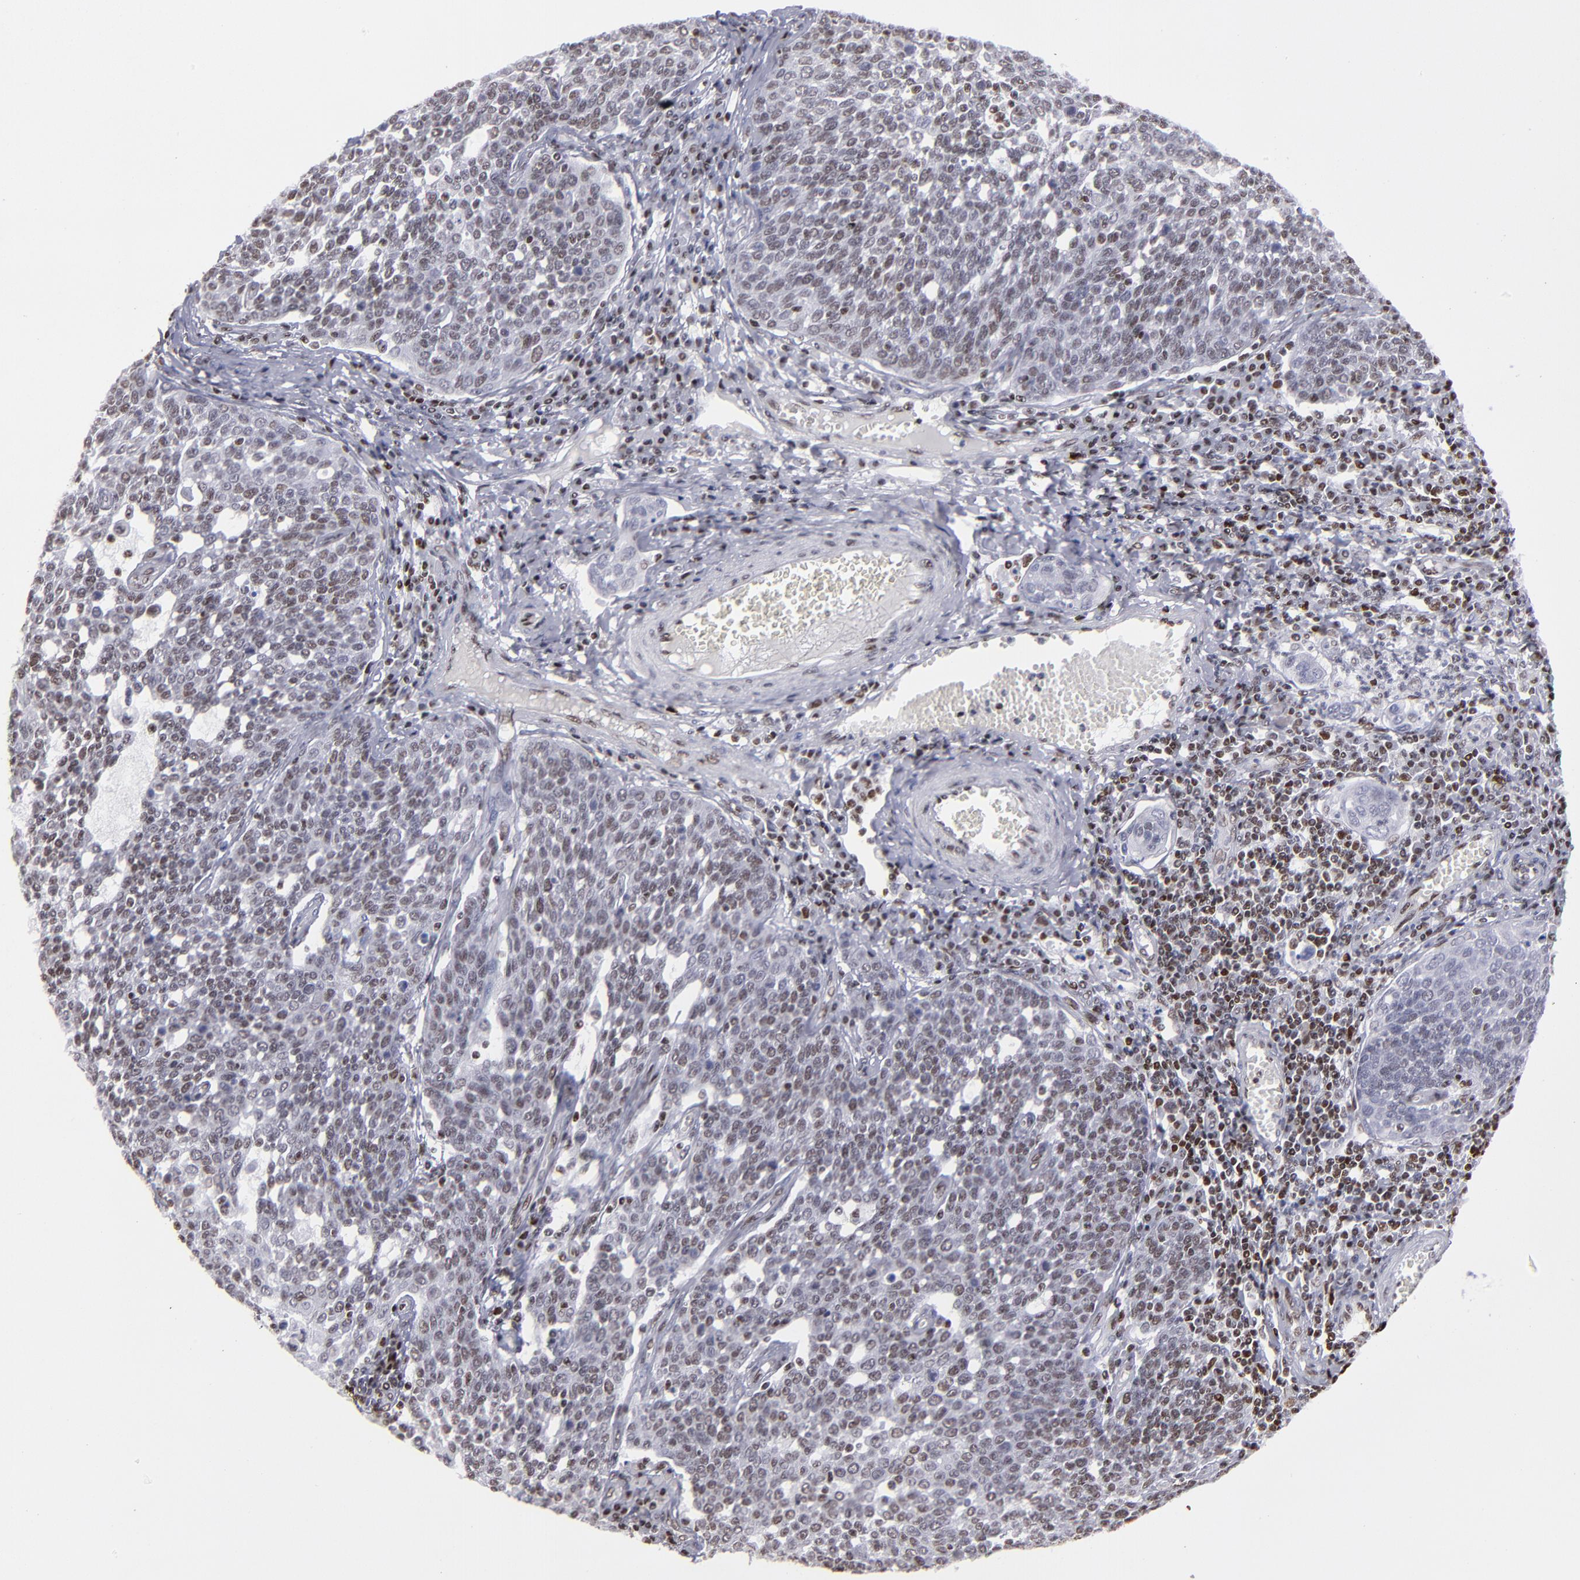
{"staining": {"intensity": "weak", "quantity": "<25%", "location": "nuclear"}, "tissue": "cervical cancer", "cell_type": "Tumor cells", "image_type": "cancer", "snomed": [{"axis": "morphology", "description": "Squamous cell carcinoma, NOS"}, {"axis": "topography", "description": "Cervix"}], "caption": "An immunohistochemistry (IHC) micrograph of cervical cancer is shown. There is no staining in tumor cells of cervical cancer.", "gene": "TERF2", "patient": {"sex": "female", "age": 34}}